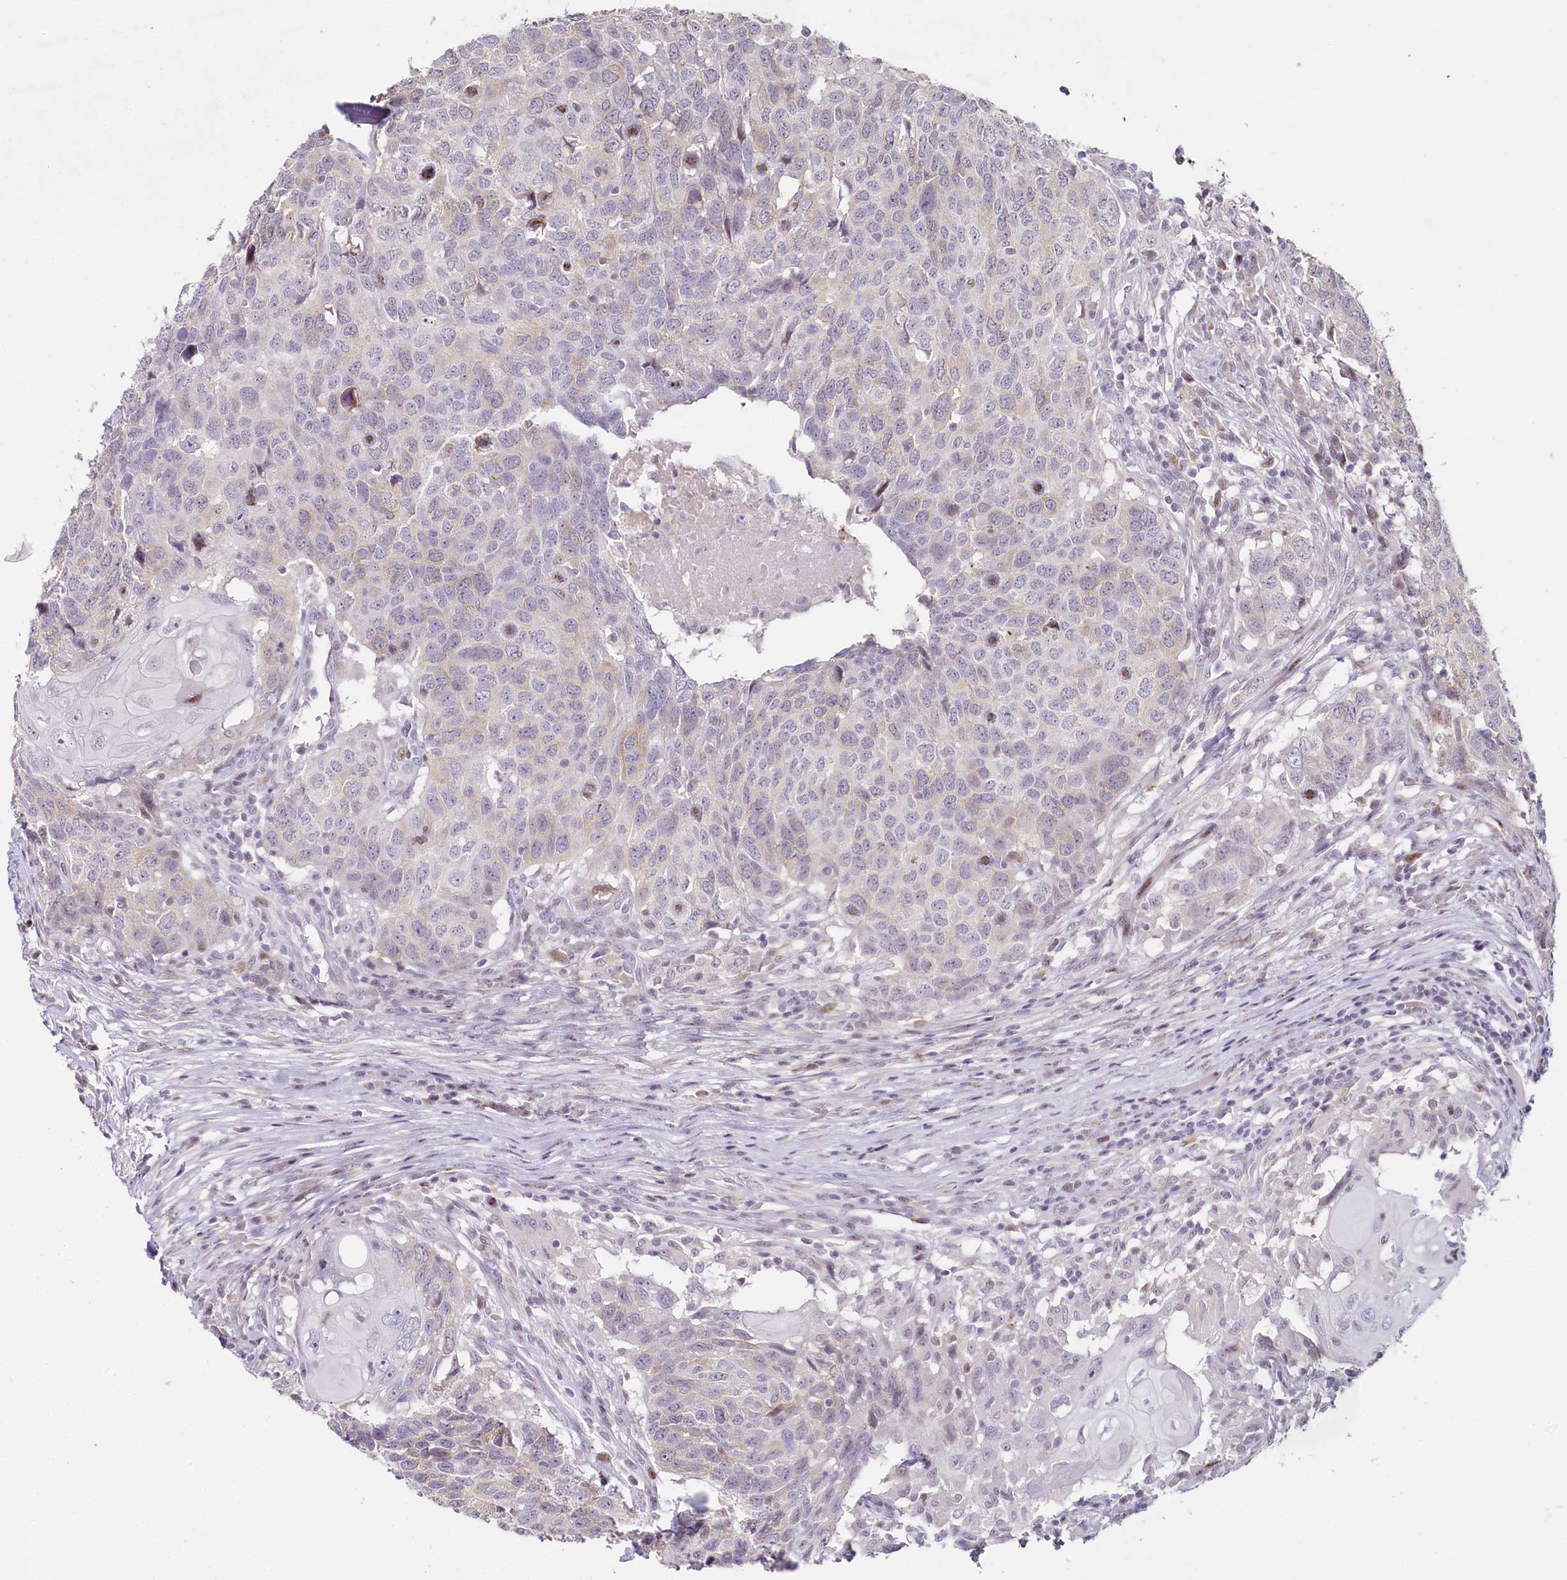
{"staining": {"intensity": "negative", "quantity": "none", "location": "none"}, "tissue": "head and neck cancer", "cell_type": "Tumor cells", "image_type": "cancer", "snomed": [{"axis": "morphology", "description": "Squamous cell carcinoma, NOS"}, {"axis": "topography", "description": "Head-Neck"}], "caption": "Human head and neck cancer (squamous cell carcinoma) stained for a protein using immunohistochemistry displays no positivity in tumor cells.", "gene": "HPD", "patient": {"sex": "male", "age": 66}}